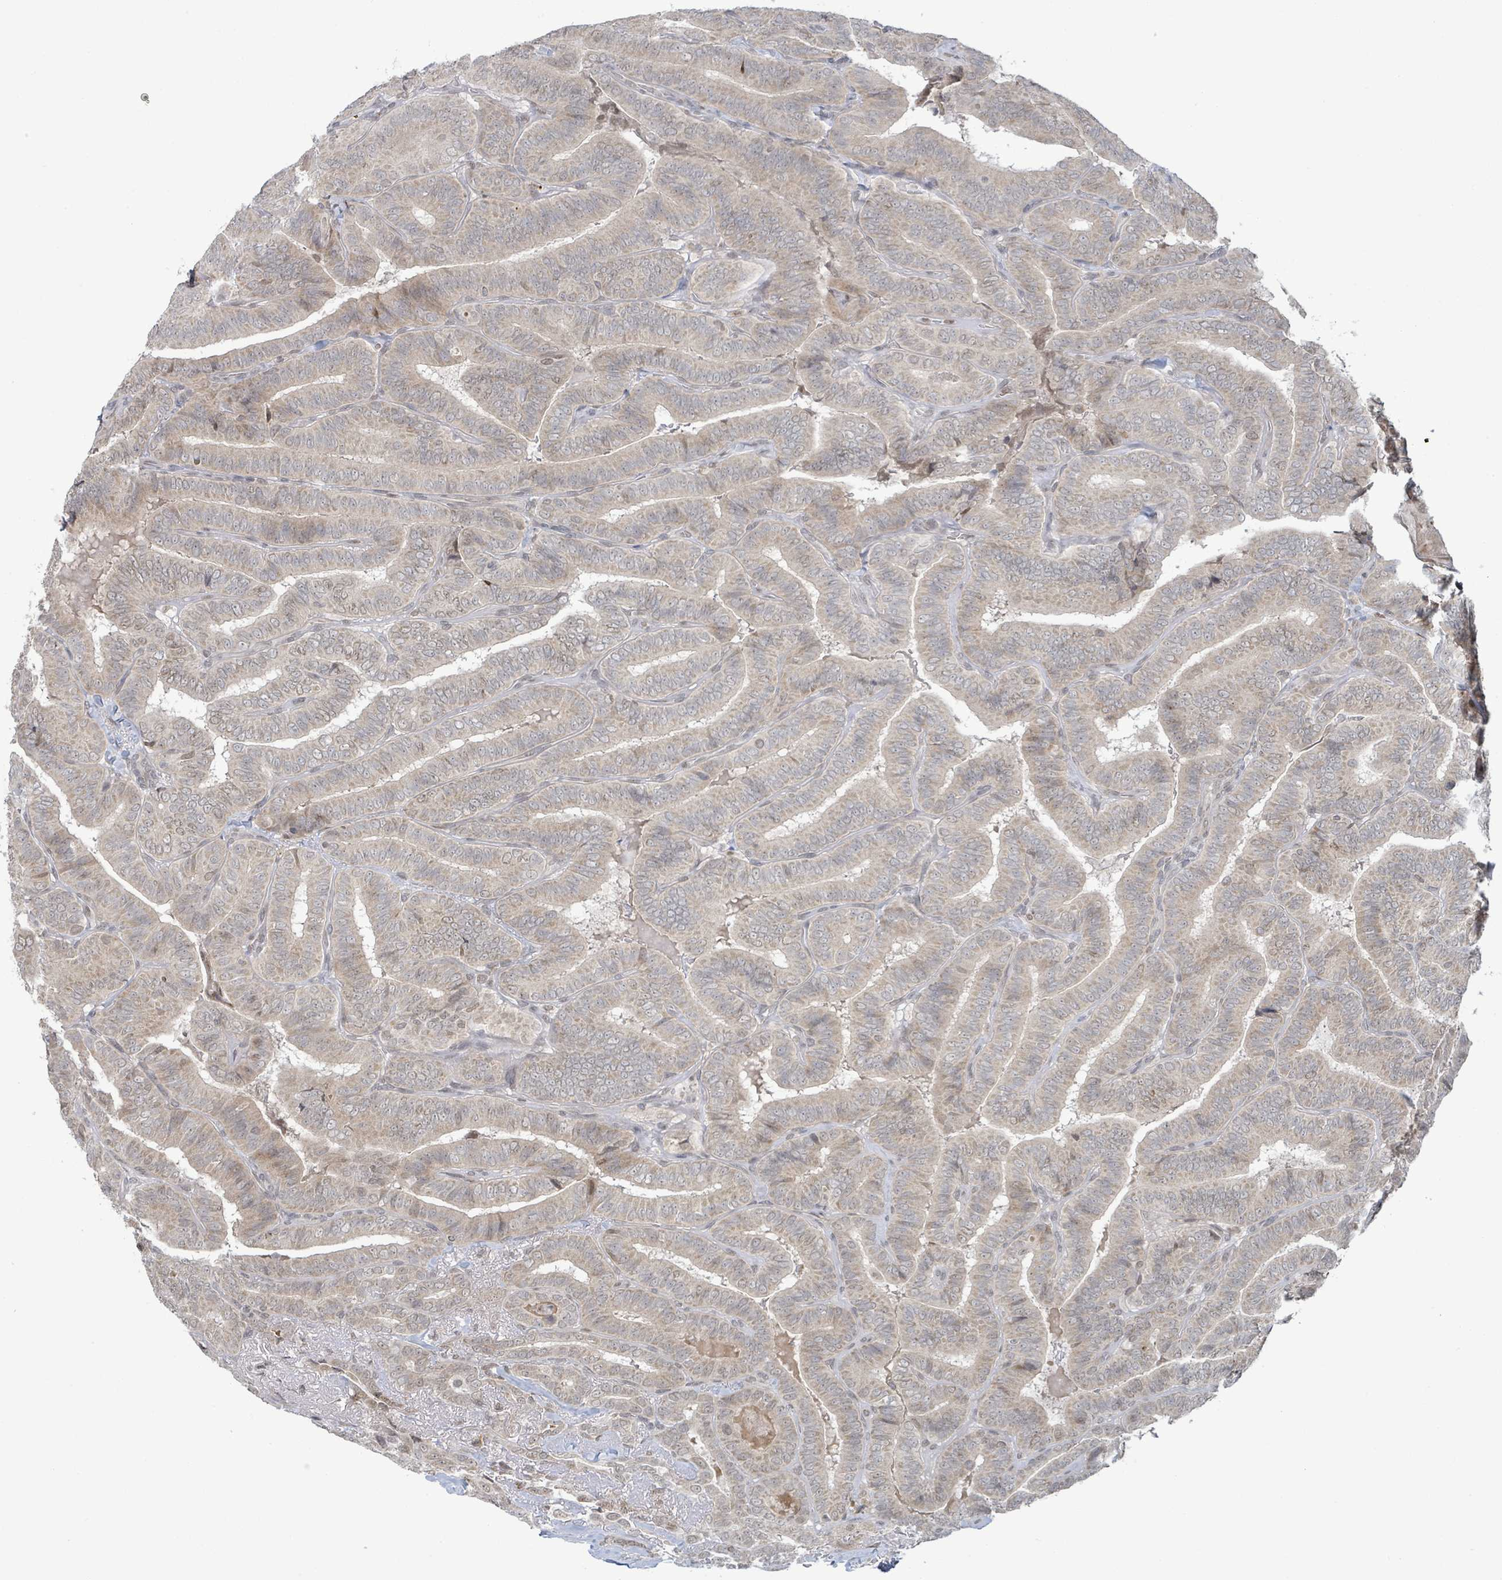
{"staining": {"intensity": "weak", "quantity": "<25%", "location": "nuclear"}, "tissue": "thyroid cancer", "cell_type": "Tumor cells", "image_type": "cancer", "snomed": [{"axis": "morphology", "description": "Papillary adenocarcinoma, NOS"}, {"axis": "topography", "description": "Thyroid gland"}], "caption": "There is no significant staining in tumor cells of thyroid cancer (papillary adenocarcinoma).", "gene": "SBF2", "patient": {"sex": "male", "age": 61}}